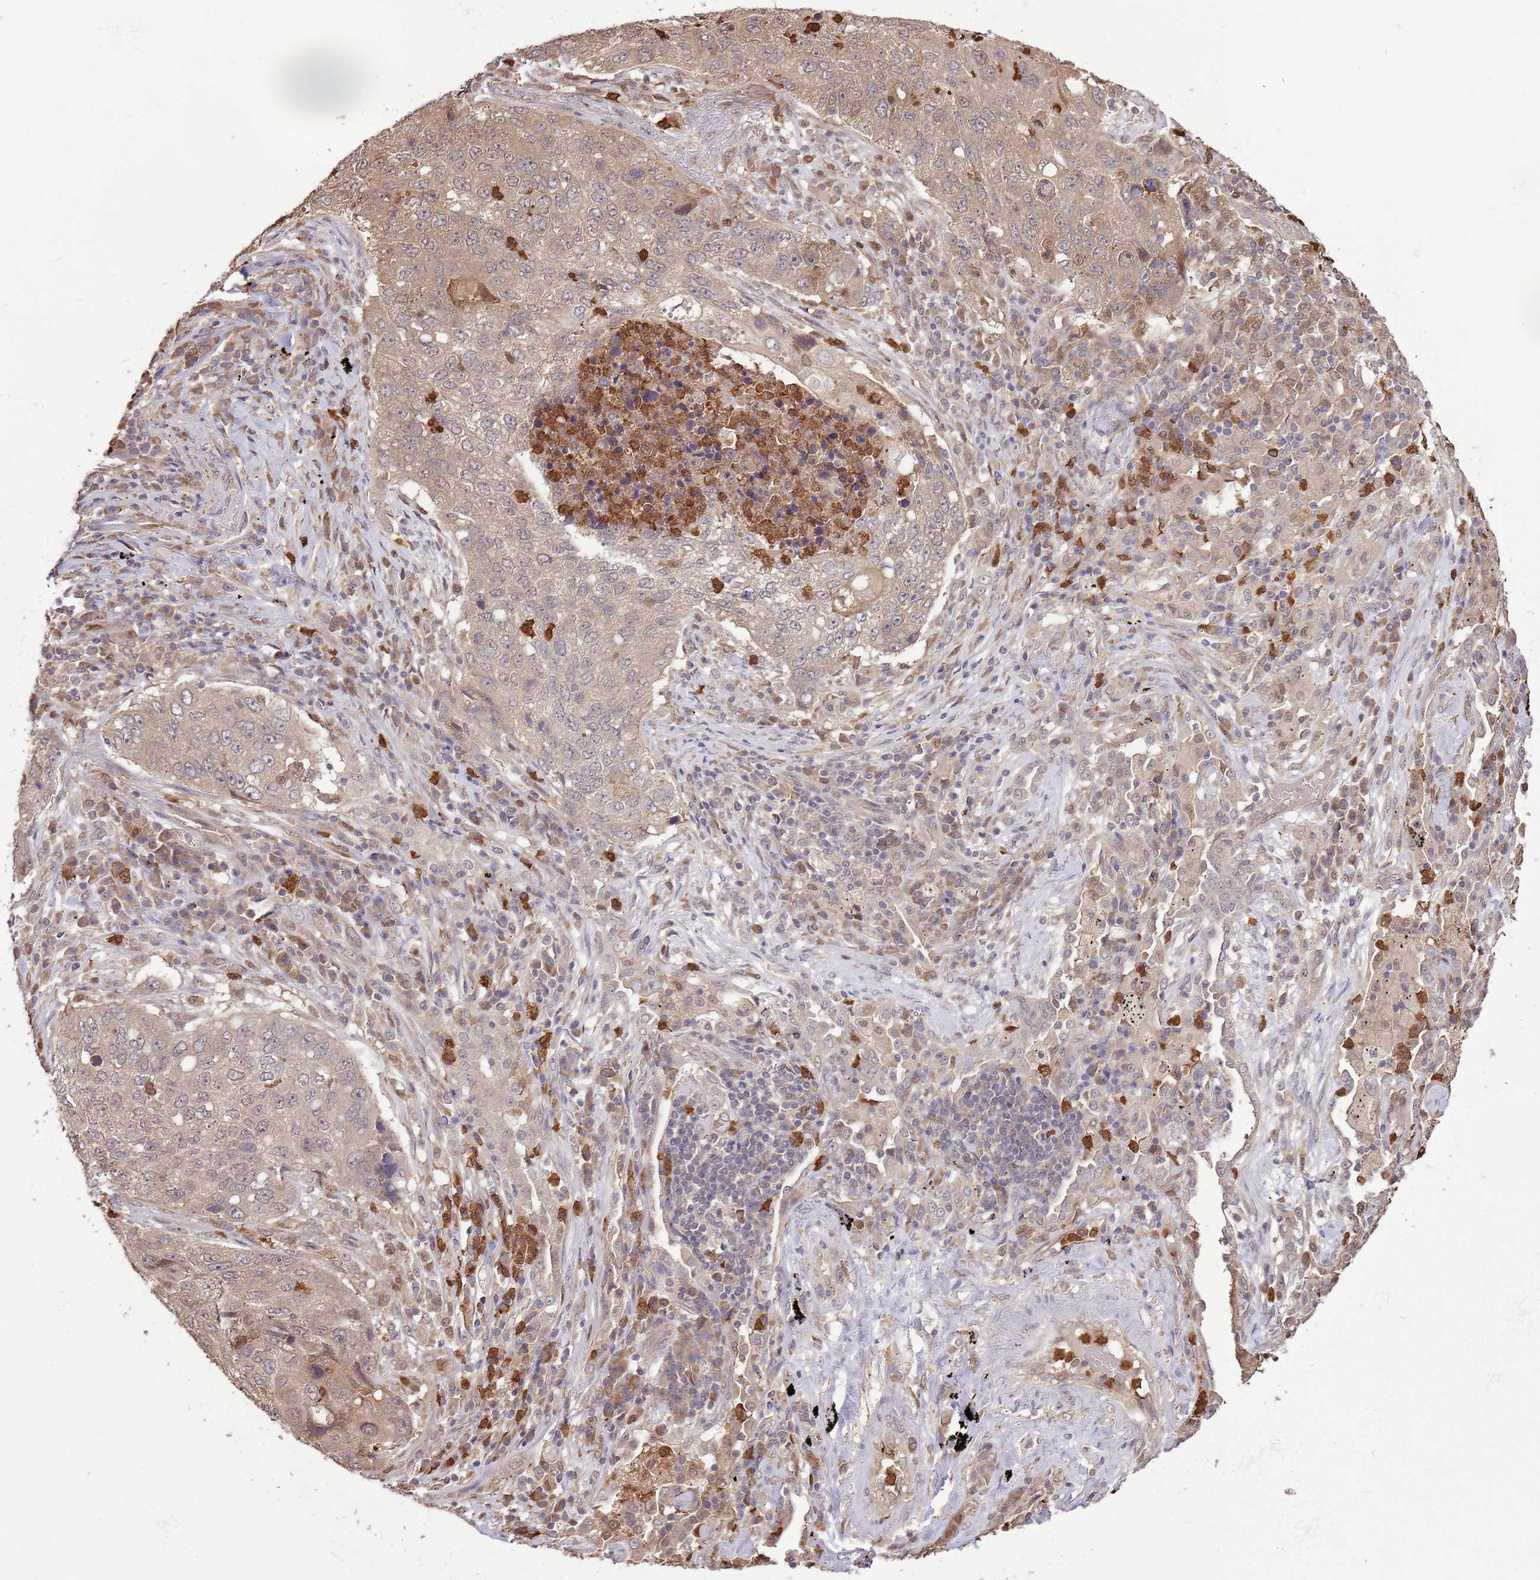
{"staining": {"intensity": "weak", "quantity": "25%-75%", "location": "cytoplasmic/membranous"}, "tissue": "lung cancer", "cell_type": "Tumor cells", "image_type": "cancer", "snomed": [{"axis": "morphology", "description": "Squamous cell carcinoma, NOS"}, {"axis": "topography", "description": "Lung"}], "caption": "The micrograph reveals immunohistochemical staining of lung cancer (squamous cell carcinoma). There is weak cytoplasmic/membranous staining is appreciated in approximately 25%-75% of tumor cells. The staining was performed using DAB, with brown indicating positive protein expression. Nuclei are stained blue with hematoxylin.", "gene": "AMIGO1", "patient": {"sex": "female", "age": 63}}